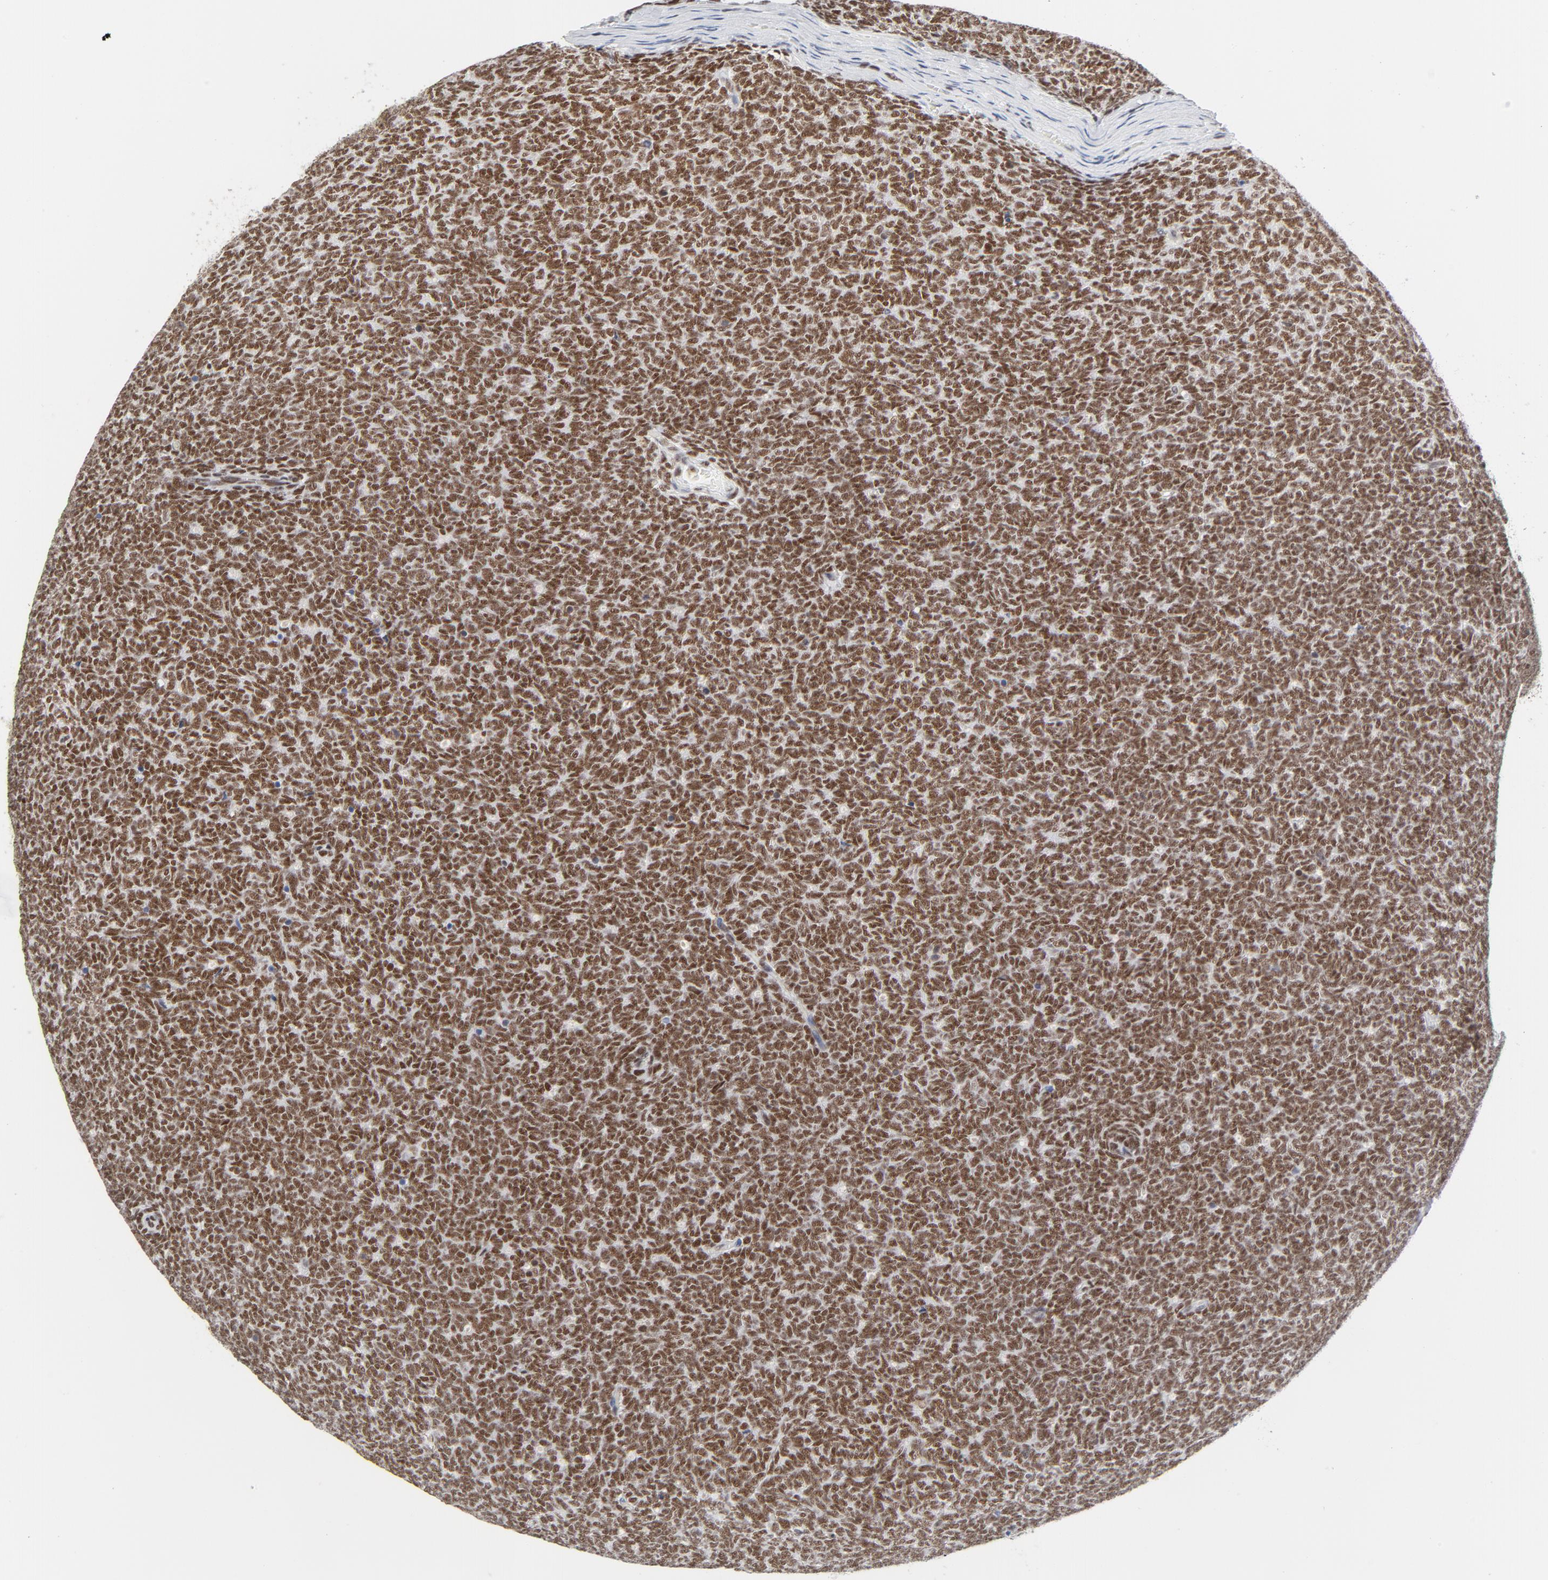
{"staining": {"intensity": "moderate", "quantity": ">75%", "location": "nuclear"}, "tissue": "renal cancer", "cell_type": "Tumor cells", "image_type": "cancer", "snomed": [{"axis": "morphology", "description": "Neoplasm, malignant, NOS"}, {"axis": "topography", "description": "Kidney"}], "caption": "Renal neoplasm (malignant) stained with DAB (3,3'-diaminobenzidine) immunohistochemistry shows medium levels of moderate nuclear staining in approximately >75% of tumor cells.", "gene": "ATF2", "patient": {"sex": "male", "age": 28}}